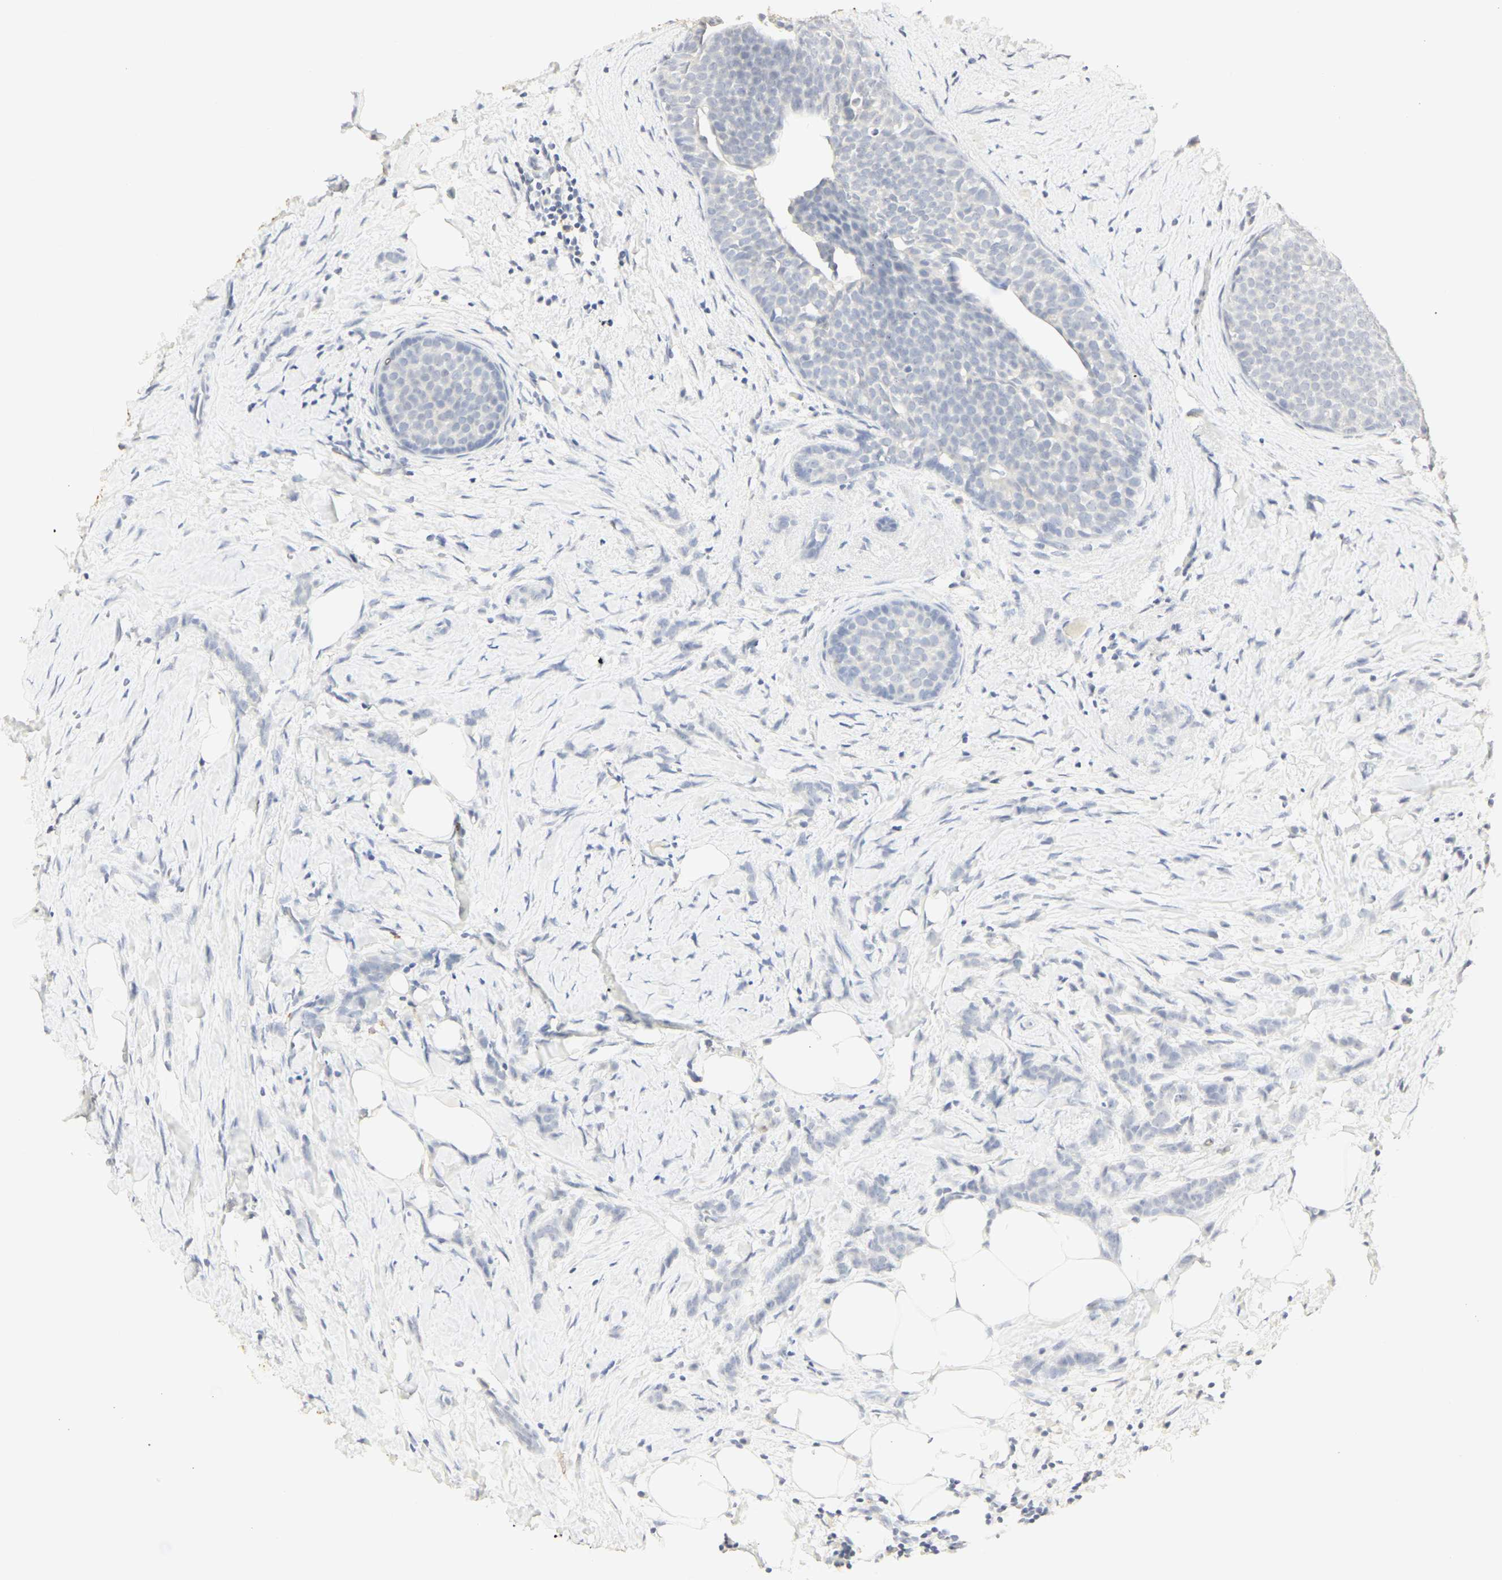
{"staining": {"intensity": "negative", "quantity": "none", "location": "none"}, "tissue": "breast cancer", "cell_type": "Tumor cells", "image_type": "cancer", "snomed": [{"axis": "morphology", "description": "Lobular carcinoma, in situ"}, {"axis": "morphology", "description": "Lobular carcinoma"}, {"axis": "topography", "description": "Breast"}], "caption": "This is a photomicrograph of IHC staining of breast cancer (lobular carcinoma), which shows no expression in tumor cells.", "gene": "MPO", "patient": {"sex": "female", "age": 41}}